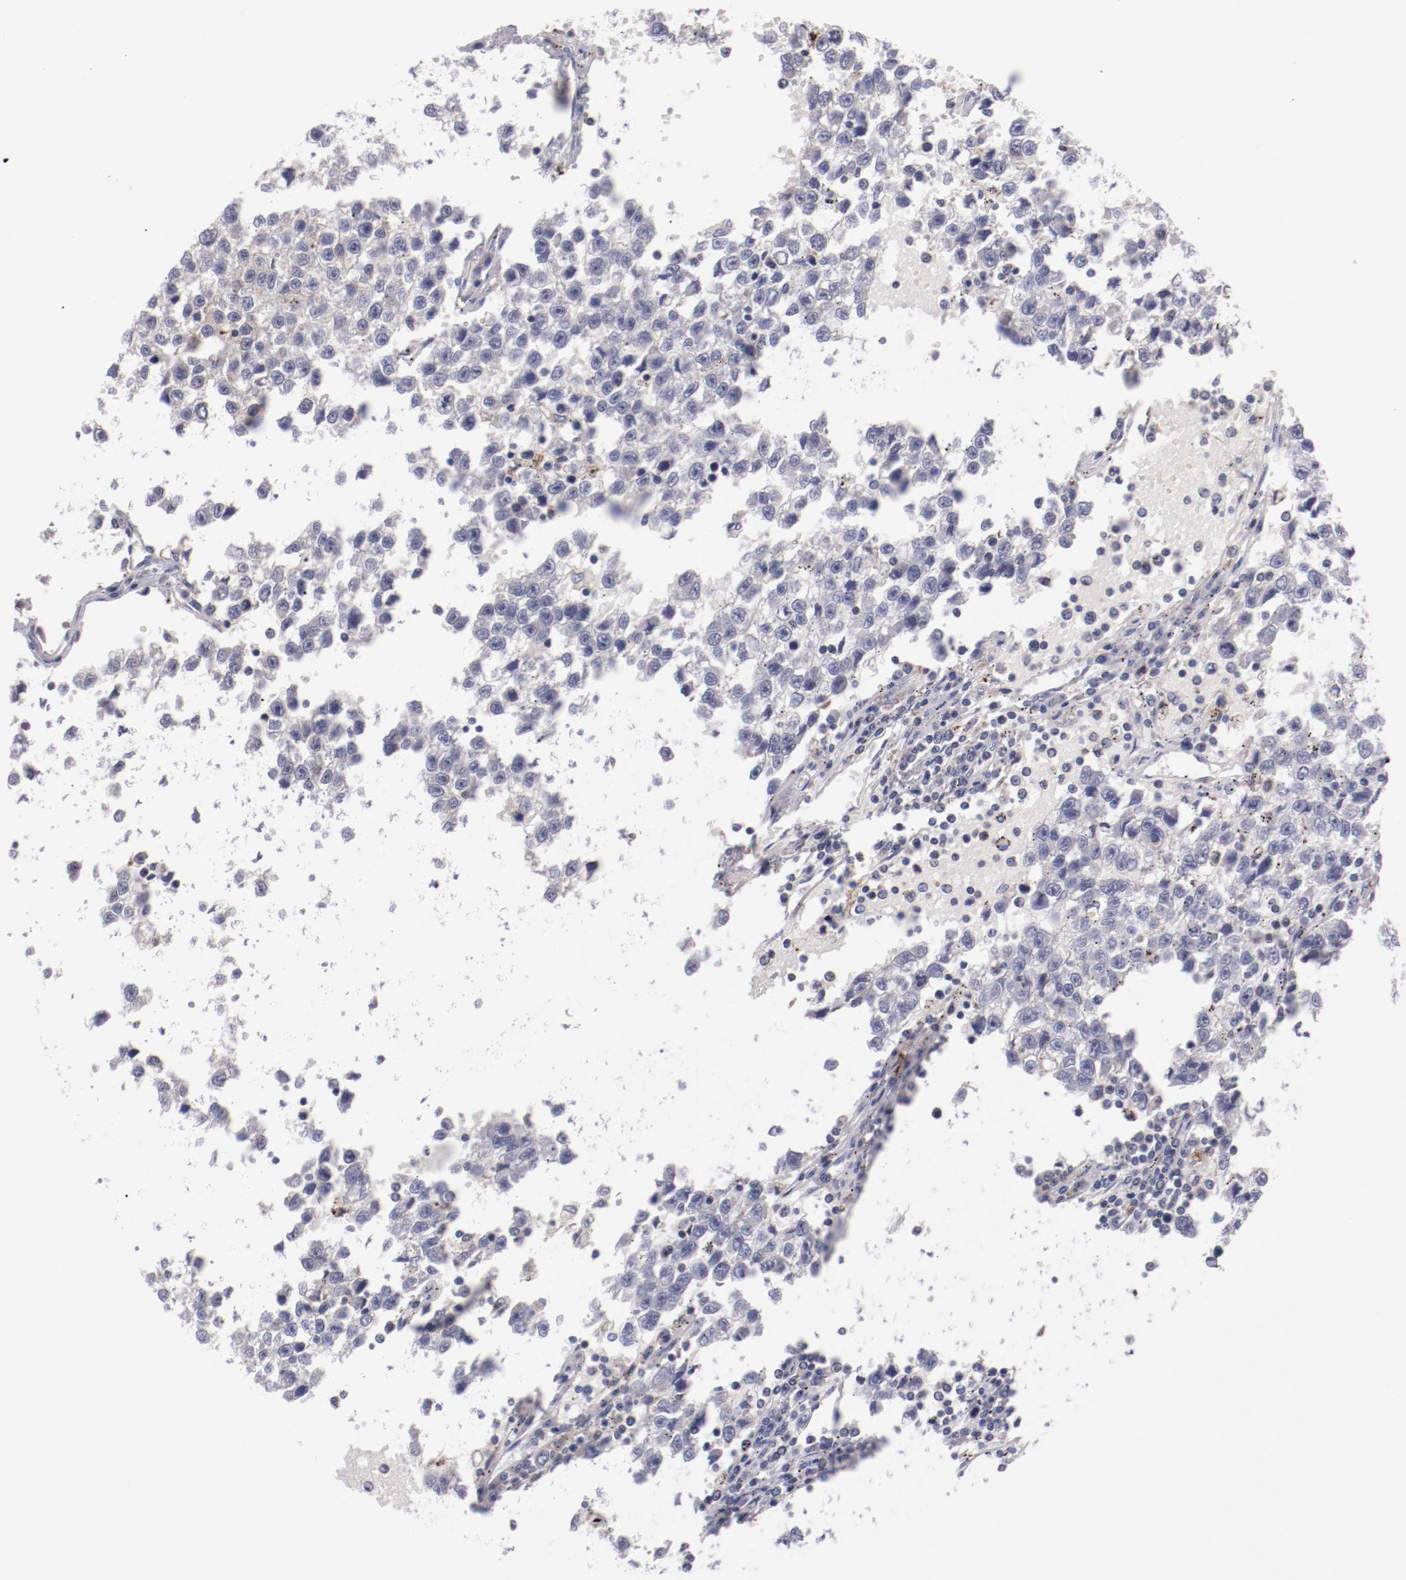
{"staining": {"intensity": "negative", "quantity": "none", "location": "none"}, "tissue": "testis cancer", "cell_type": "Tumor cells", "image_type": "cancer", "snomed": [{"axis": "morphology", "description": "Seminoma, NOS"}, {"axis": "topography", "description": "Testis"}], "caption": "Immunohistochemistry of human testis cancer exhibits no staining in tumor cells.", "gene": "SYP", "patient": {"sex": "male", "age": 35}}